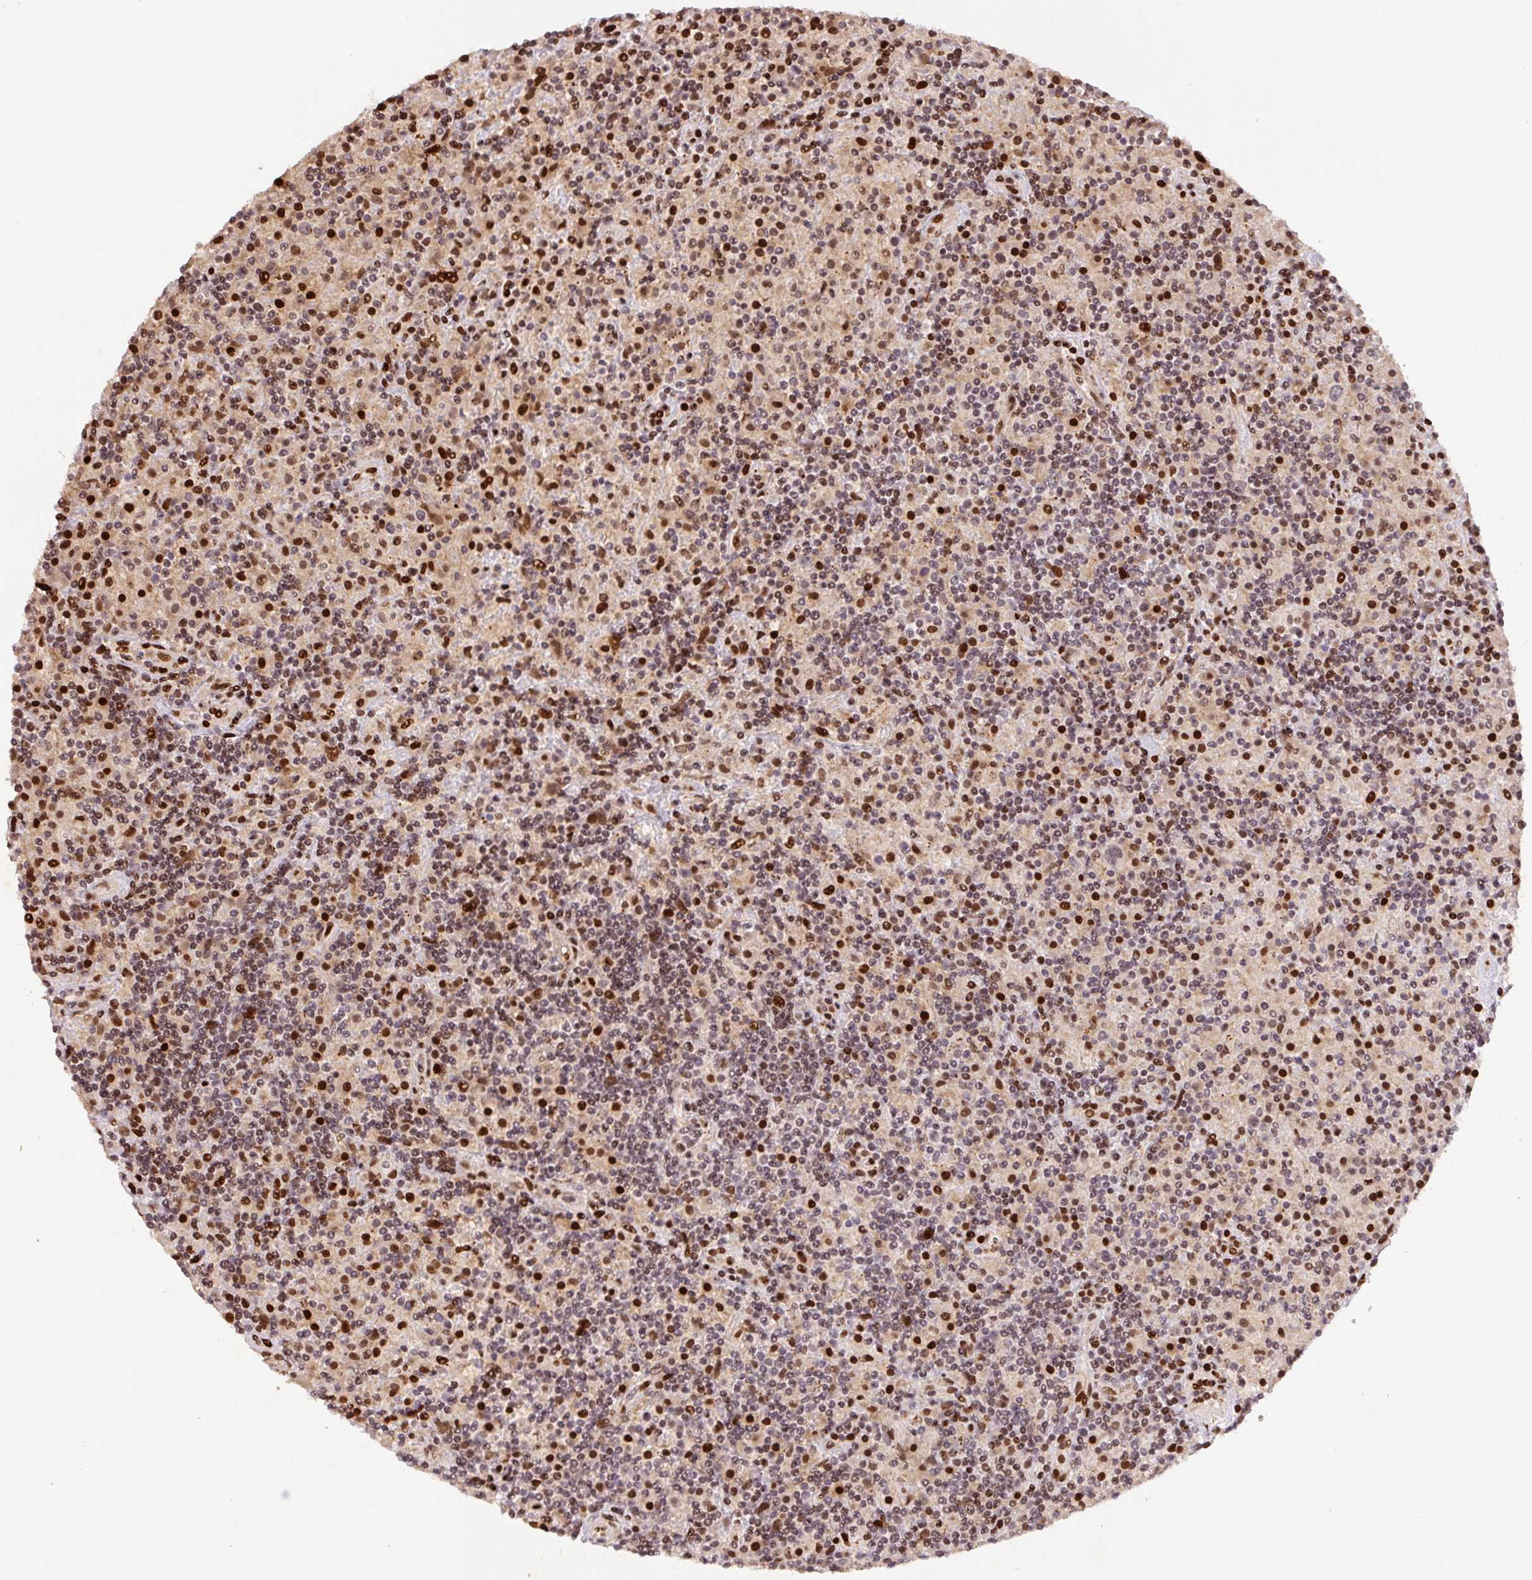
{"staining": {"intensity": "moderate", "quantity": "25%-75%", "location": "nuclear"}, "tissue": "lymphoma", "cell_type": "Tumor cells", "image_type": "cancer", "snomed": [{"axis": "morphology", "description": "Hodgkin's disease, NOS"}, {"axis": "topography", "description": "Lymph node"}], "caption": "Immunohistochemical staining of Hodgkin's disease exhibits medium levels of moderate nuclear positivity in approximately 25%-75% of tumor cells. The protein is stained brown, and the nuclei are stained in blue (DAB (3,3'-diaminobenzidine) IHC with brightfield microscopy, high magnification).", "gene": "PYDC2", "patient": {"sex": "male", "age": 70}}